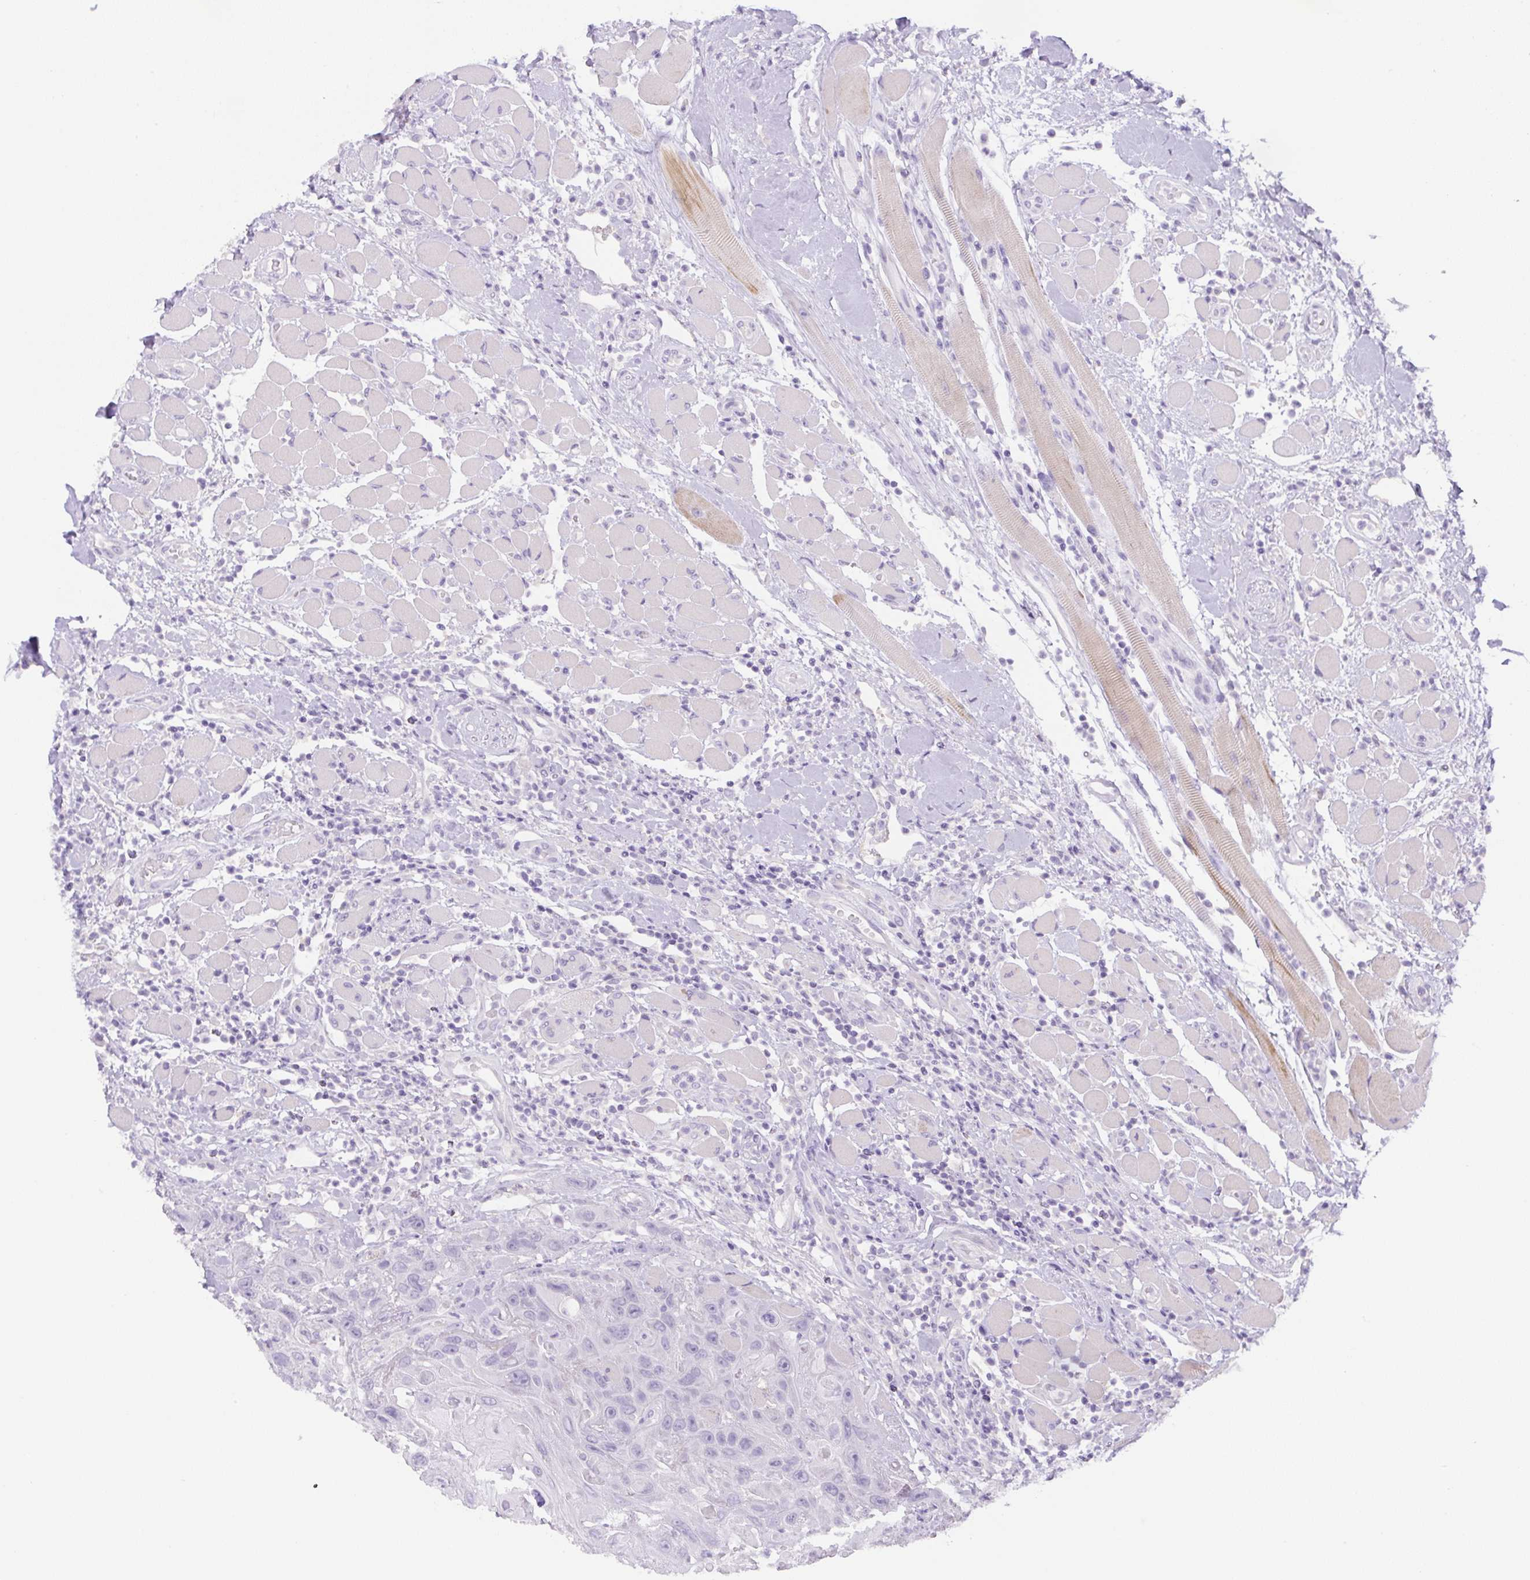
{"staining": {"intensity": "negative", "quantity": "none", "location": "none"}, "tissue": "head and neck cancer", "cell_type": "Tumor cells", "image_type": "cancer", "snomed": [{"axis": "morphology", "description": "Squamous cell carcinoma, NOS"}, {"axis": "topography", "description": "Head-Neck"}], "caption": "Human squamous cell carcinoma (head and neck) stained for a protein using immunohistochemistry reveals no positivity in tumor cells.", "gene": "UBL3", "patient": {"sex": "female", "age": 59}}